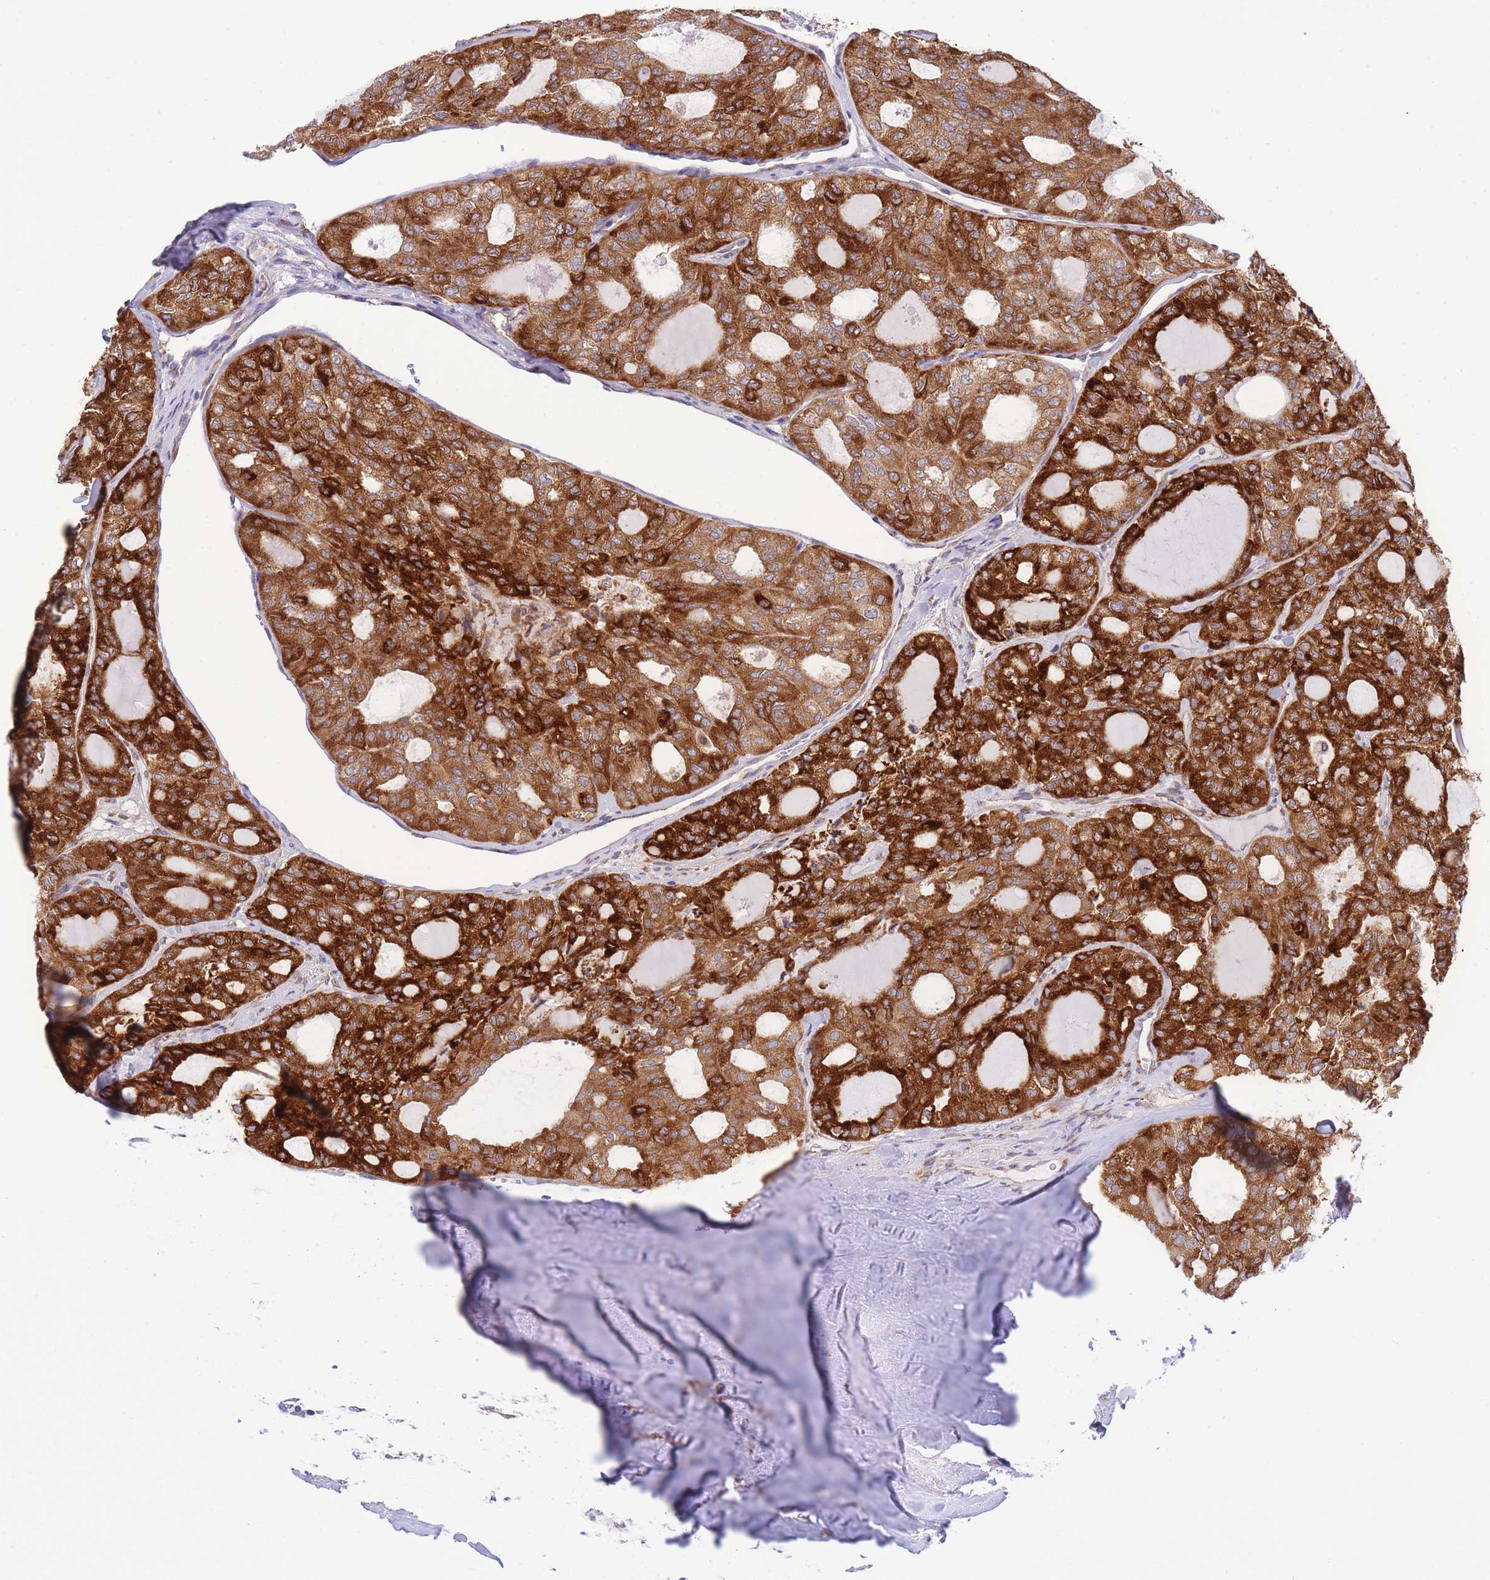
{"staining": {"intensity": "strong", "quantity": ">75%", "location": "cytoplasmic/membranous"}, "tissue": "thyroid cancer", "cell_type": "Tumor cells", "image_type": "cancer", "snomed": [{"axis": "morphology", "description": "Follicular adenoma carcinoma, NOS"}, {"axis": "topography", "description": "Thyroid gland"}], "caption": "This is a photomicrograph of IHC staining of thyroid follicular adenoma carcinoma, which shows strong expression in the cytoplasmic/membranous of tumor cells.", "gene": "EXOSC8", "patient": {"sex": "male", "age": 75}}